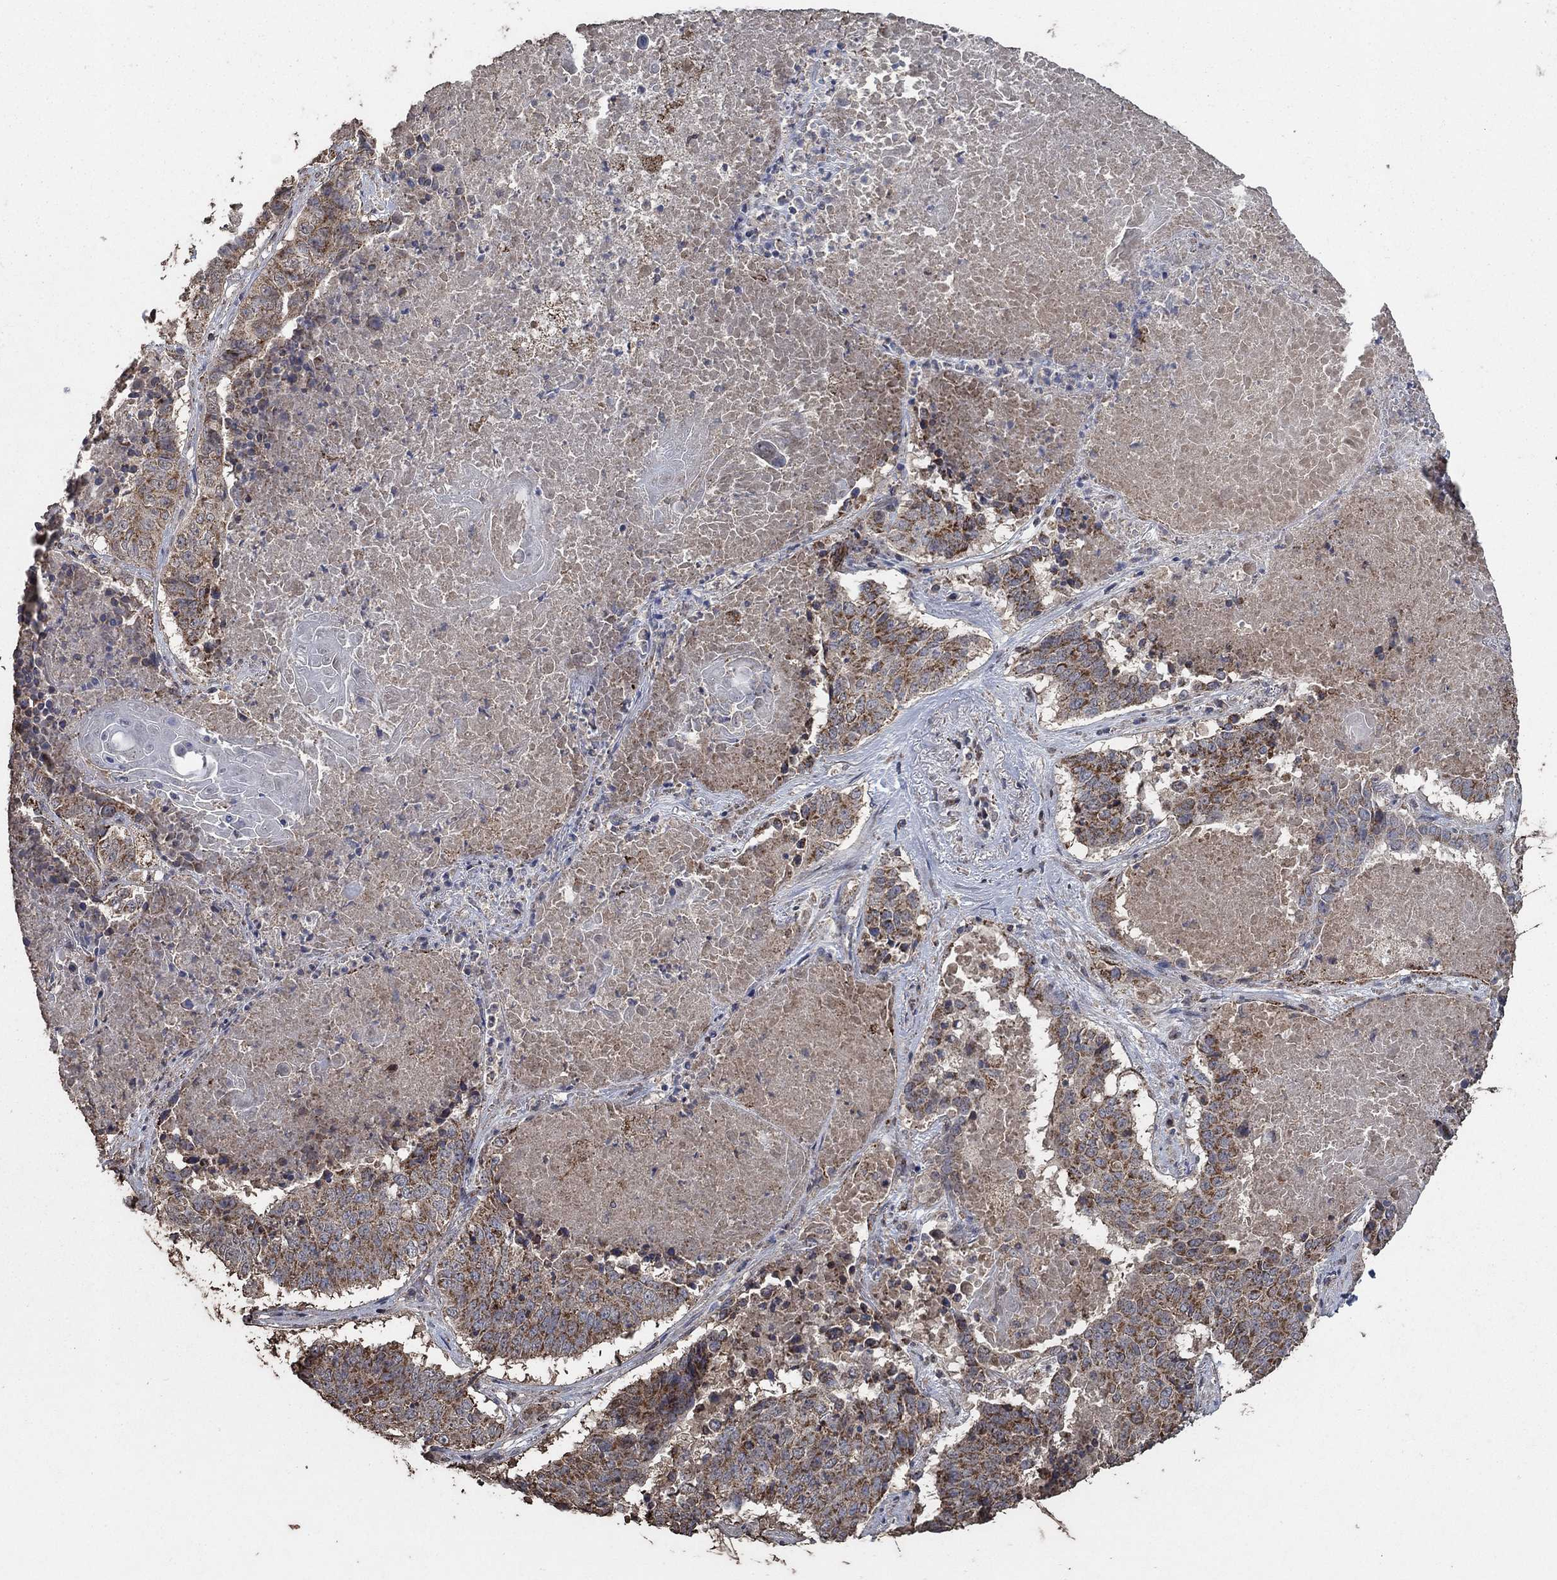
{"staining": {"intensity": "strong", "quantity": "25%-75%", "location": "cytoplasmic/membranous"}, "tissue": "lung cancer", "cell_type": "Tumor cells", "image_type": "cancer", "snomed": [{"axis": "morphology", "description": "Squamous cell carcinoma, NOS"}, {"axis": "topography", "description": "Lung"}], "caption": "A high amount of strong cytoplasmic/membranous staining is identified in about 25%-75% of tumor cells in lung cancer tissue. (Brightfield microscopy of DAB IHC at high magnification).", "gene": "MRPS24", "patient": {"sex": "male", "age": 64}}